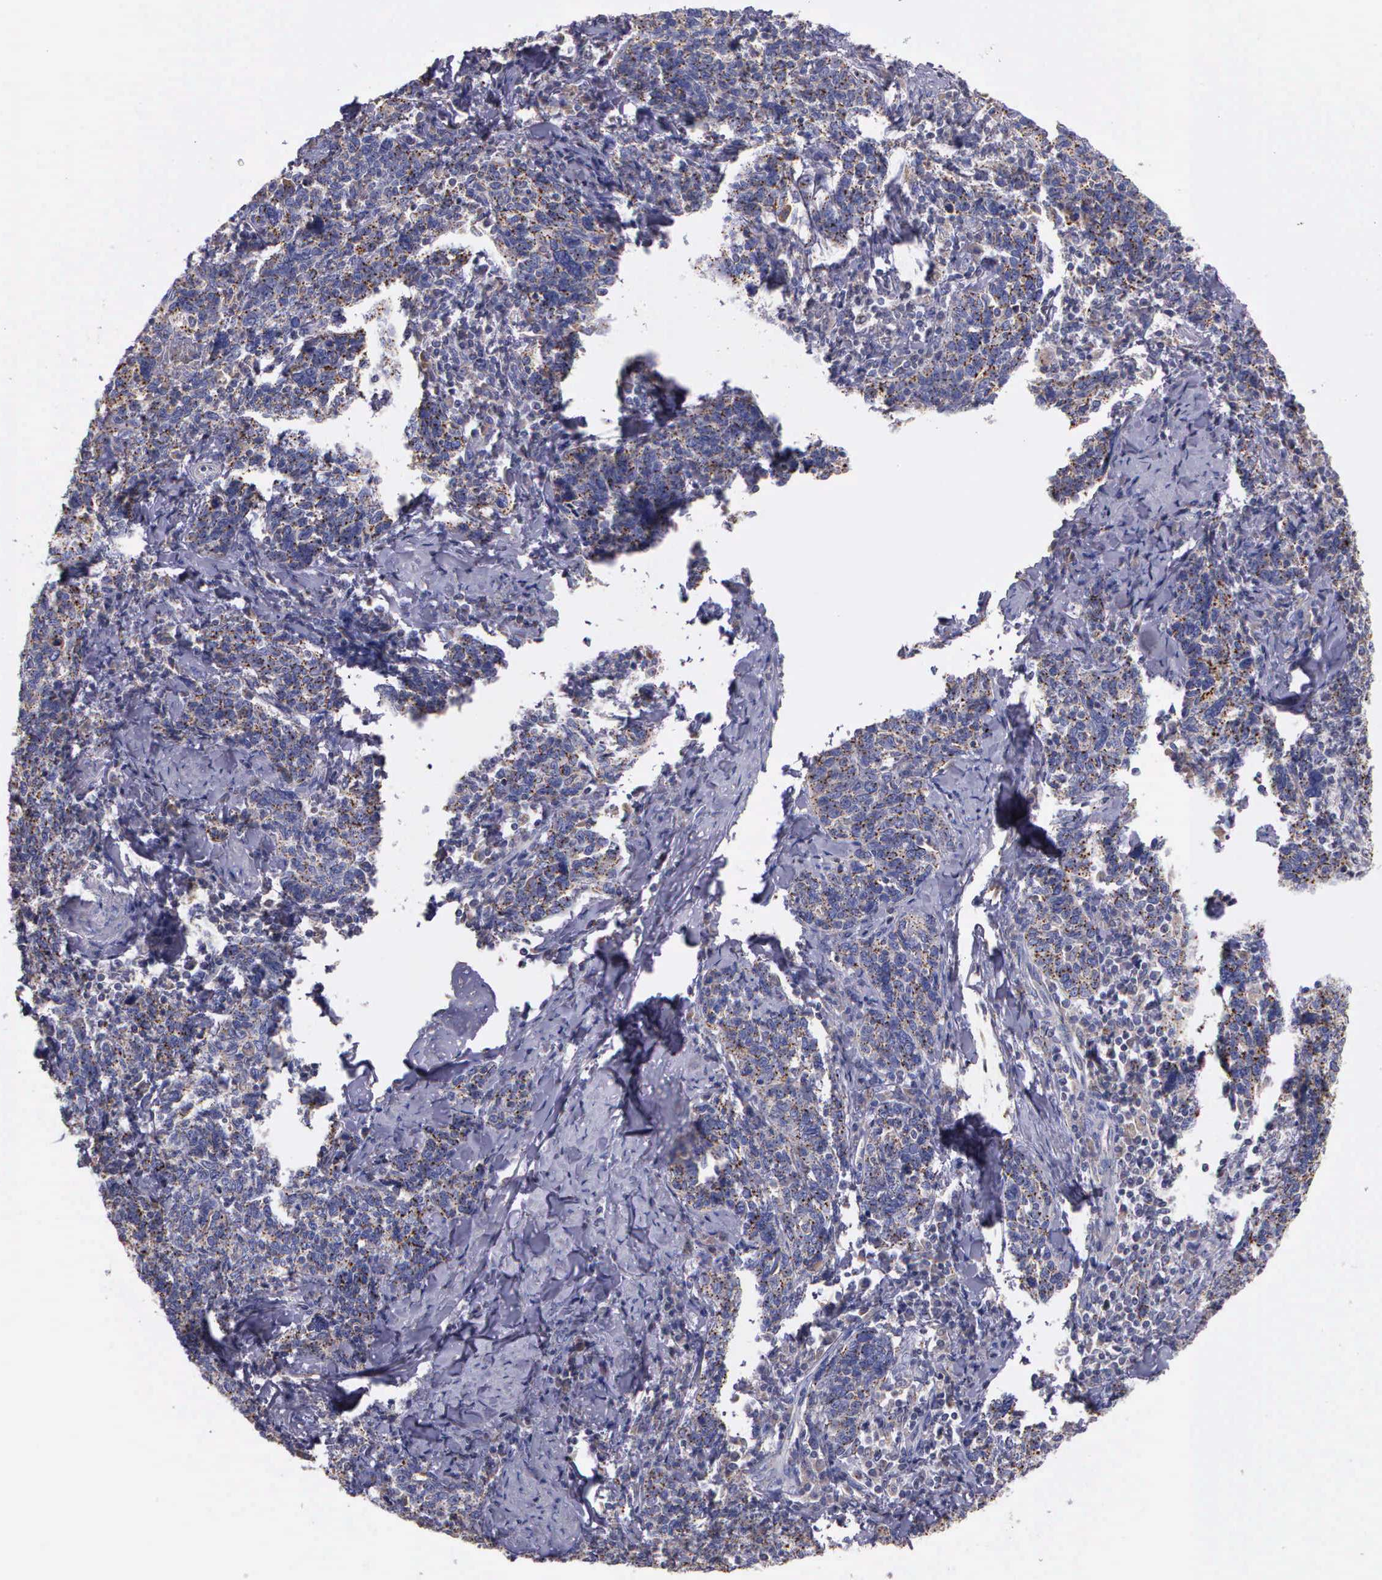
{"staining": {"intensity": "weak", "quantity": ">75%", "location": "cytoplasmic/membranous"}, "tissue": "cervical cancer", "cell_type": "Tumor cells", "image_type": "cancer", "snomed": [{"axis": "morphology", "description": "Squamous cell carcinoma, NOS"}, {"axis": "topography", "description": "Cervix"}], "caption": "Protein staining of squamous cell carcinoma (cervical) tissue demonstrates weak cytoplasmic/membranous staining in about >75% of tumor cells.", "gene": "MIA2", "patient": {"sex": "female", "age": 41}}